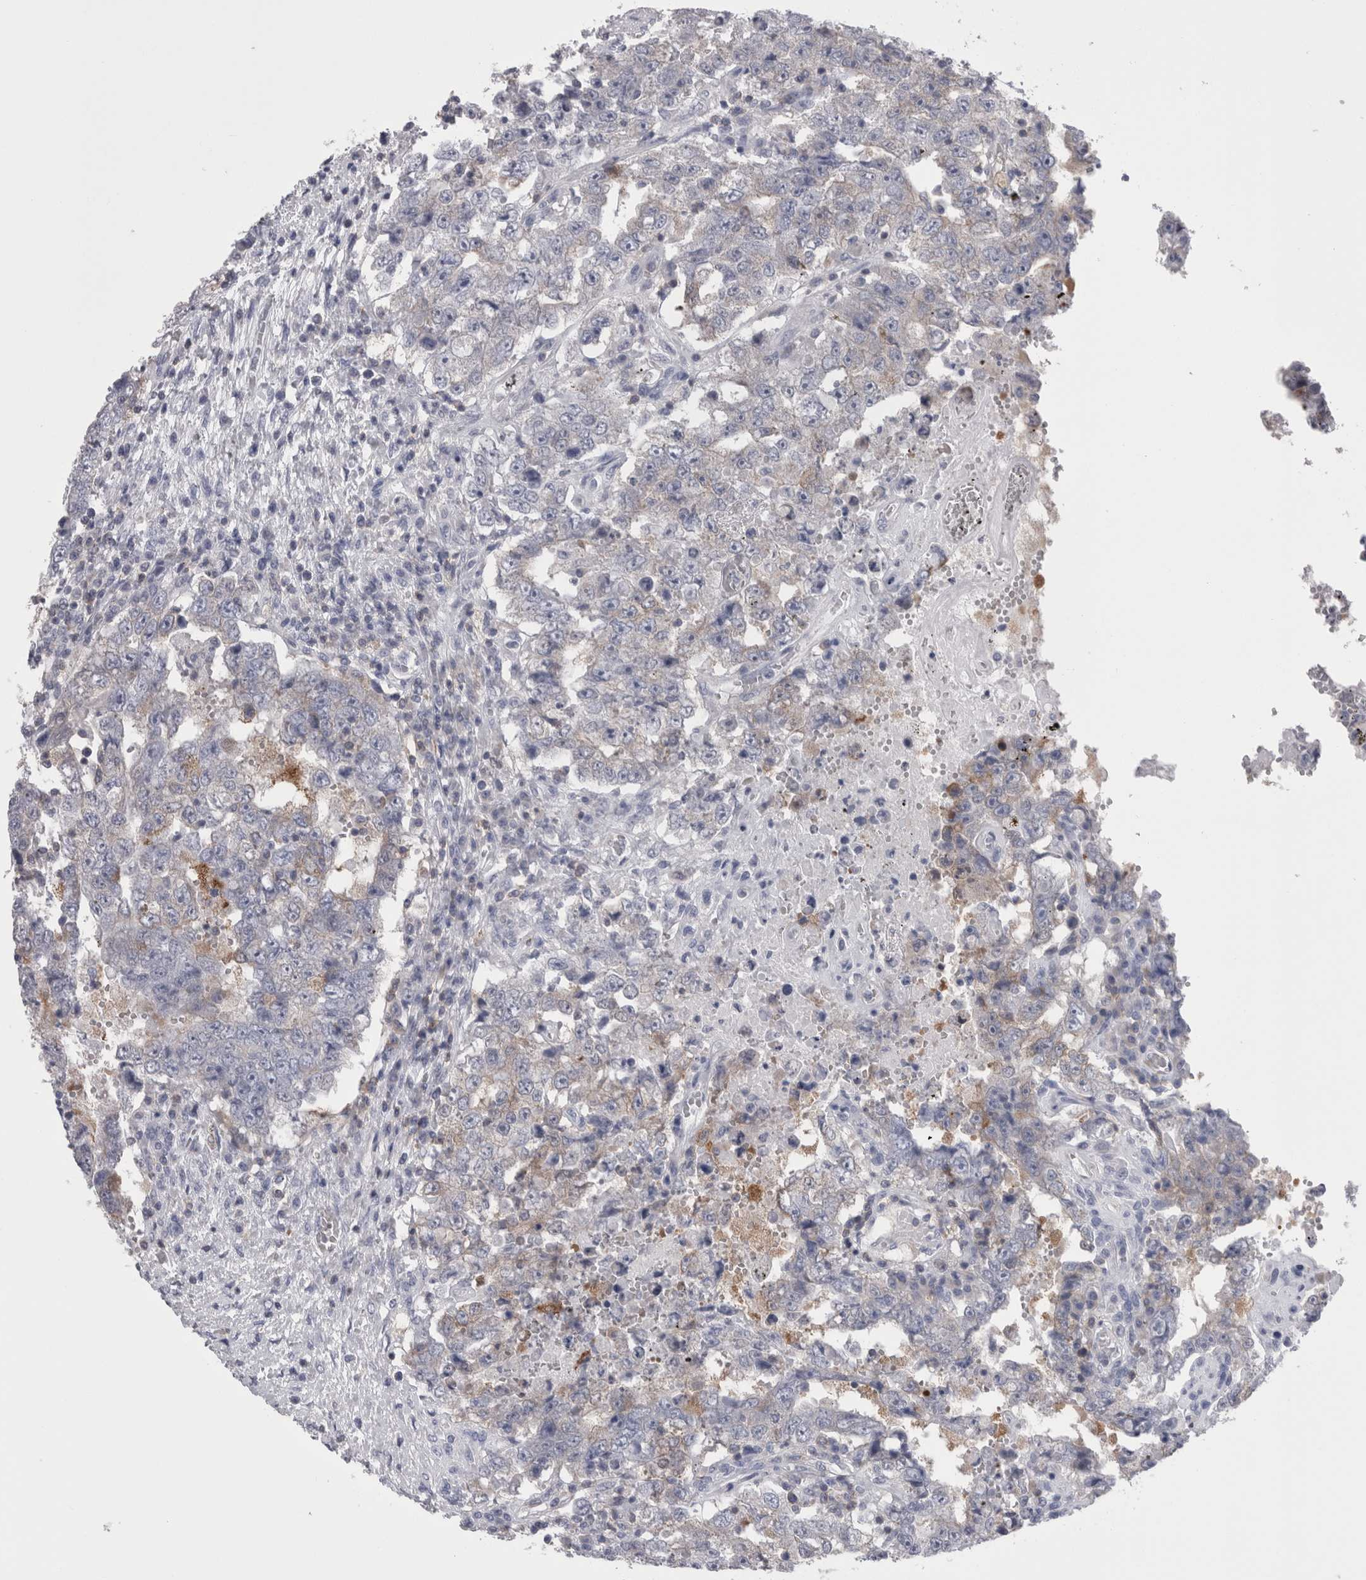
{"staining": {"intensity": "negative", "quantity": "none", "location": "none"}, "tissue": "testis cancer", "cell_type": "Tumor cells", "image_type": "cancer", "snomed": [{"axis": "morphology", "description": "Carcinoma, Embryonal, NOS"}, {"axis": "topography", "description": "Testis"}], "caption": "Testis cancer stained for a protein using IHC exhibits no expression tumor cells.", "gene": "DCTN6", "patient": {"sex": "male", "age": 26}}